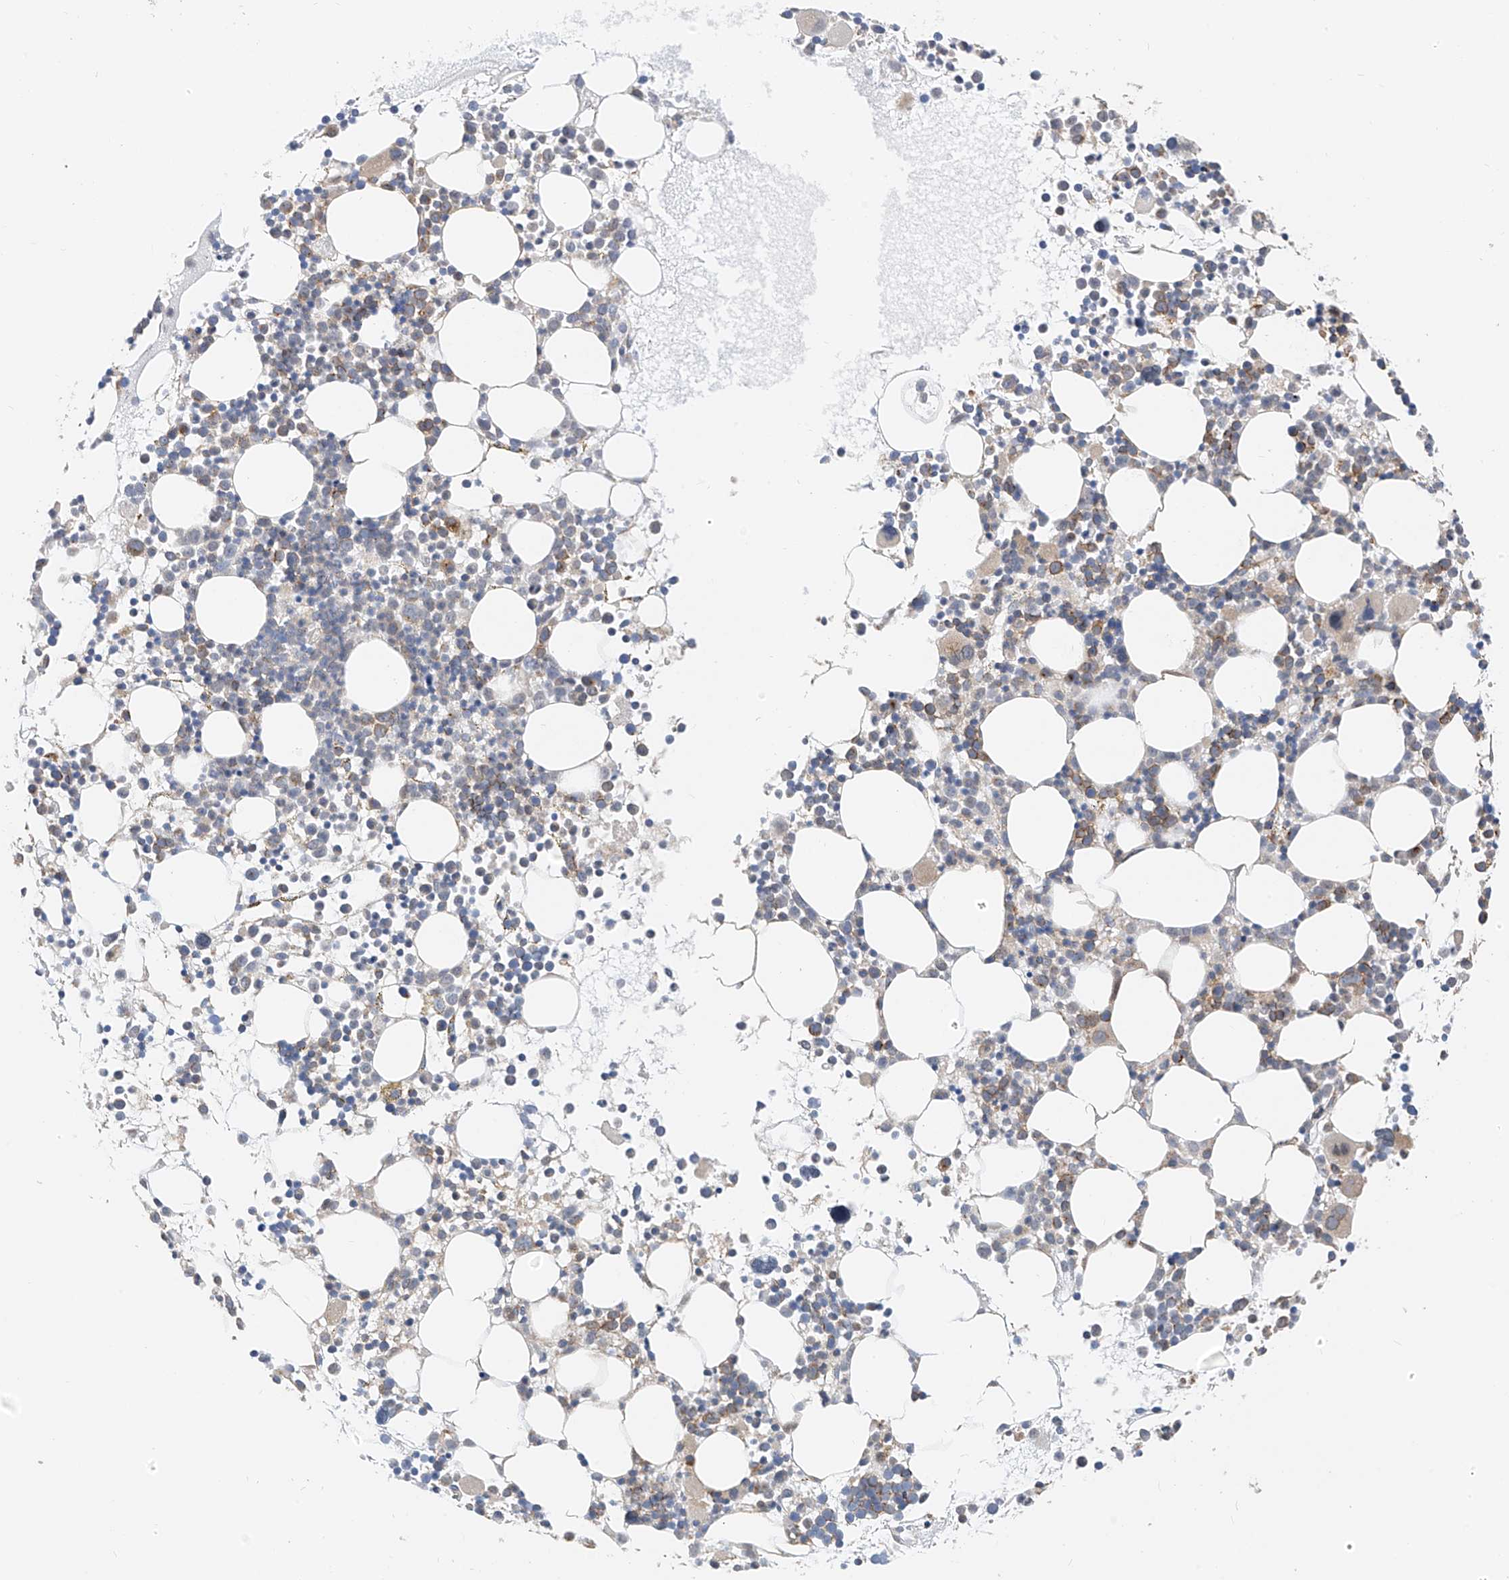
{"staining": {"intensity": "moderate", "quantity": "<25%", "location": "cytoplasmic/membranous"}, "tissue": "bone marrow", "cell_type": "Hematopoietic cells", "image_type": "normal", "snomed": [{"axis": "morphology", "description": "Normal tissue, NOS"}, {"axis": "topography", "description": "Bone marrow"}], "caption": "A low amount of moderate cytoplasmic/membranous expression is present in approximately <25% of hematopoietic cells in normal bone marrow. (DAB IHC, brown staining for protein, blue staining for nuclei).", "gene": "PPA2", "patient": {"sex": "female", "age": 62}}